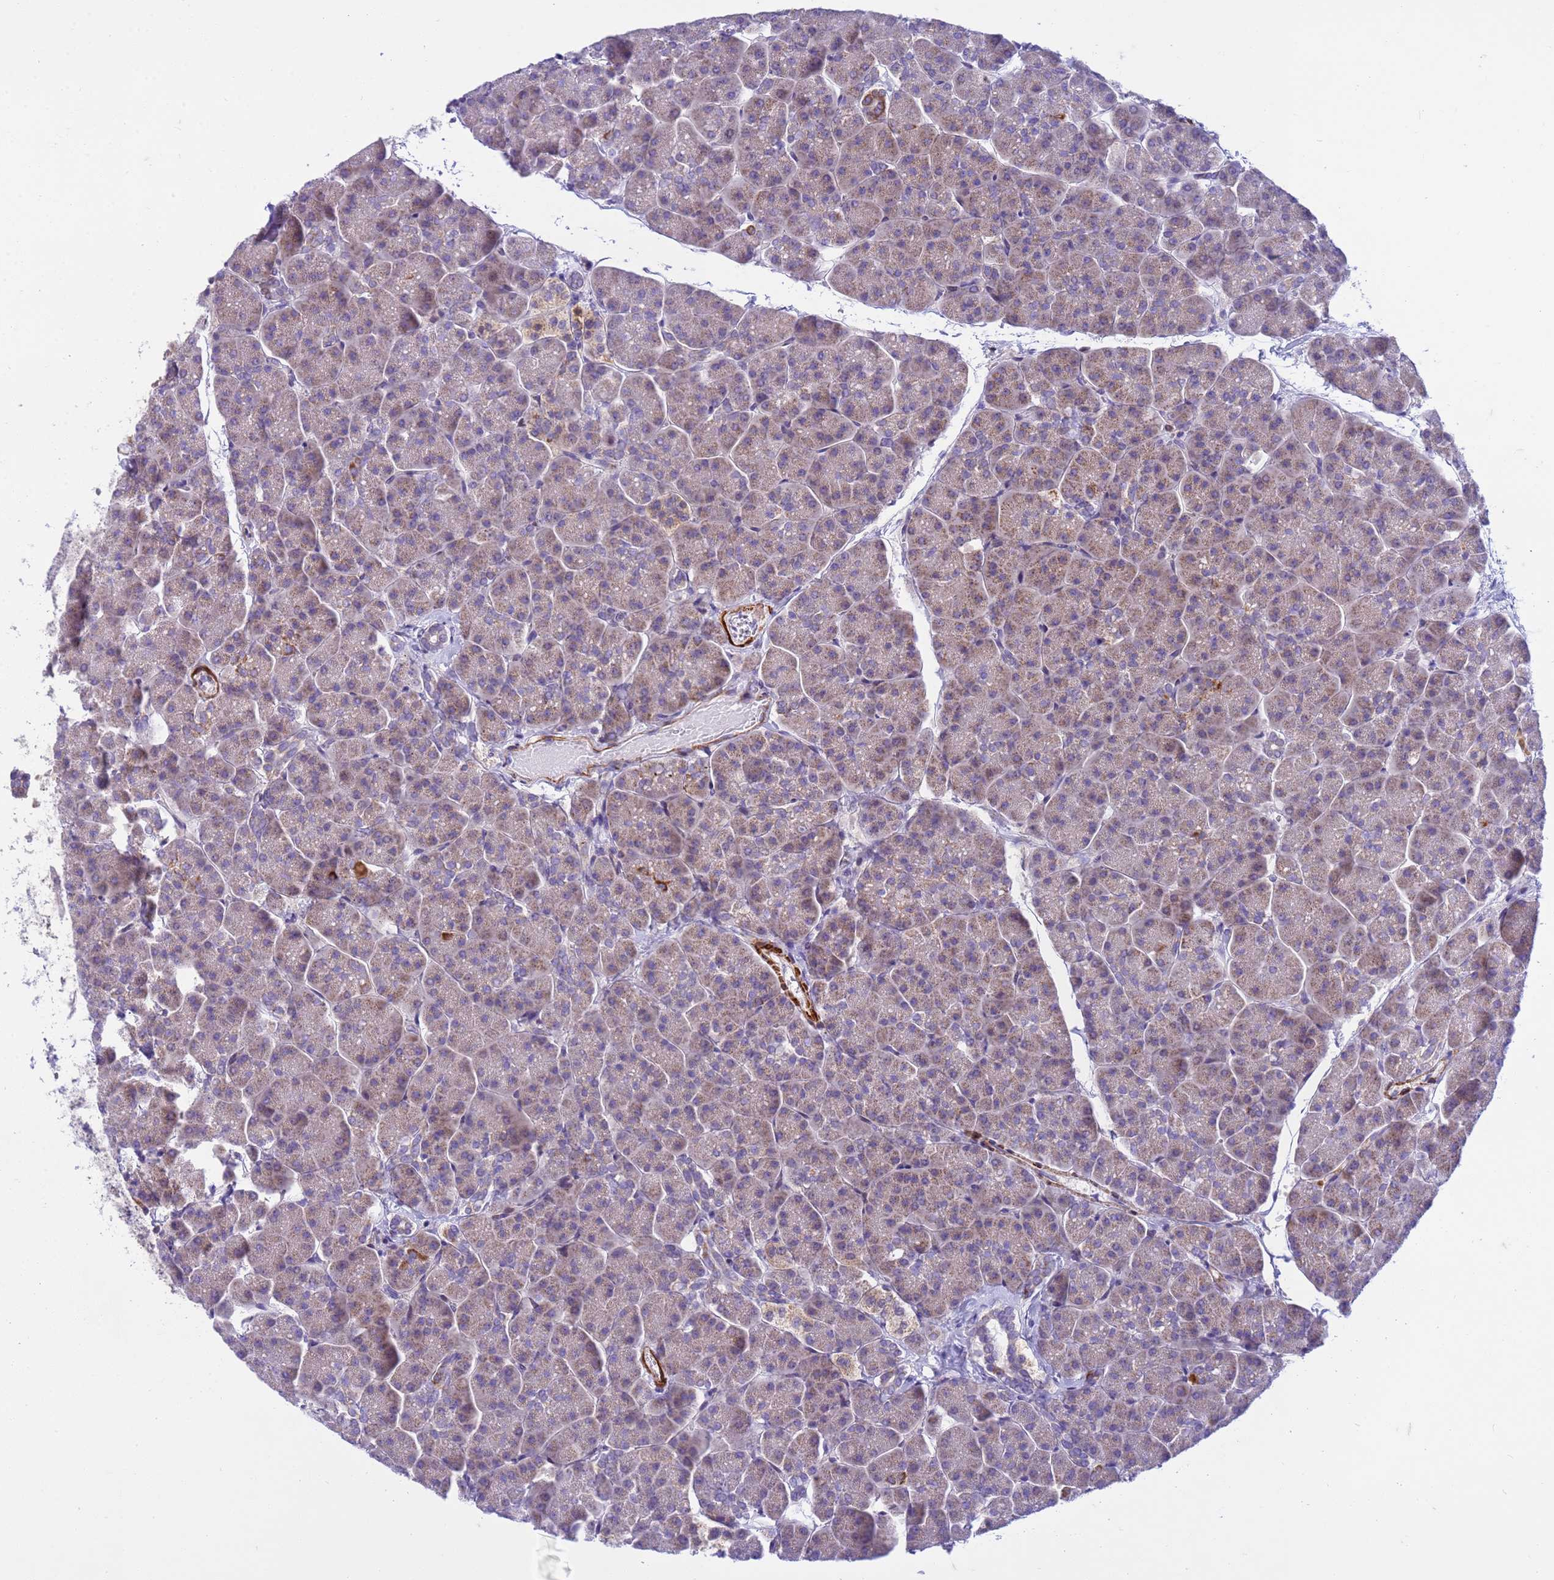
{"staining": {"intensity": "strong", "quantity": "<25%", "location": "cytoplasmic/membranous"}, "tissue": "pancreas", "cell_type": "Exocrine glandular cells", "image_type": "normal", "snomed": [{"axis": "morphology", "description": "Normal tissue, NOS"}, {"axis": "topography", "description": "Pancreas"}, {"axis": "topography", "description": "Peripheral nerve tissue"}], "caption": "Pancreas stained with immunohistochemistry reveals strong cytoplasmic/membranous positivity in approximately <25% of exocrine glandular cells. Using DAB (3,3'-diaminobenzidine) (brown) and hematoxylin (blue) stains, captured at high magnification using brightfield microscopy.", "gene": "P2RX7", "patient": {"sex": "male", "age": 54}}